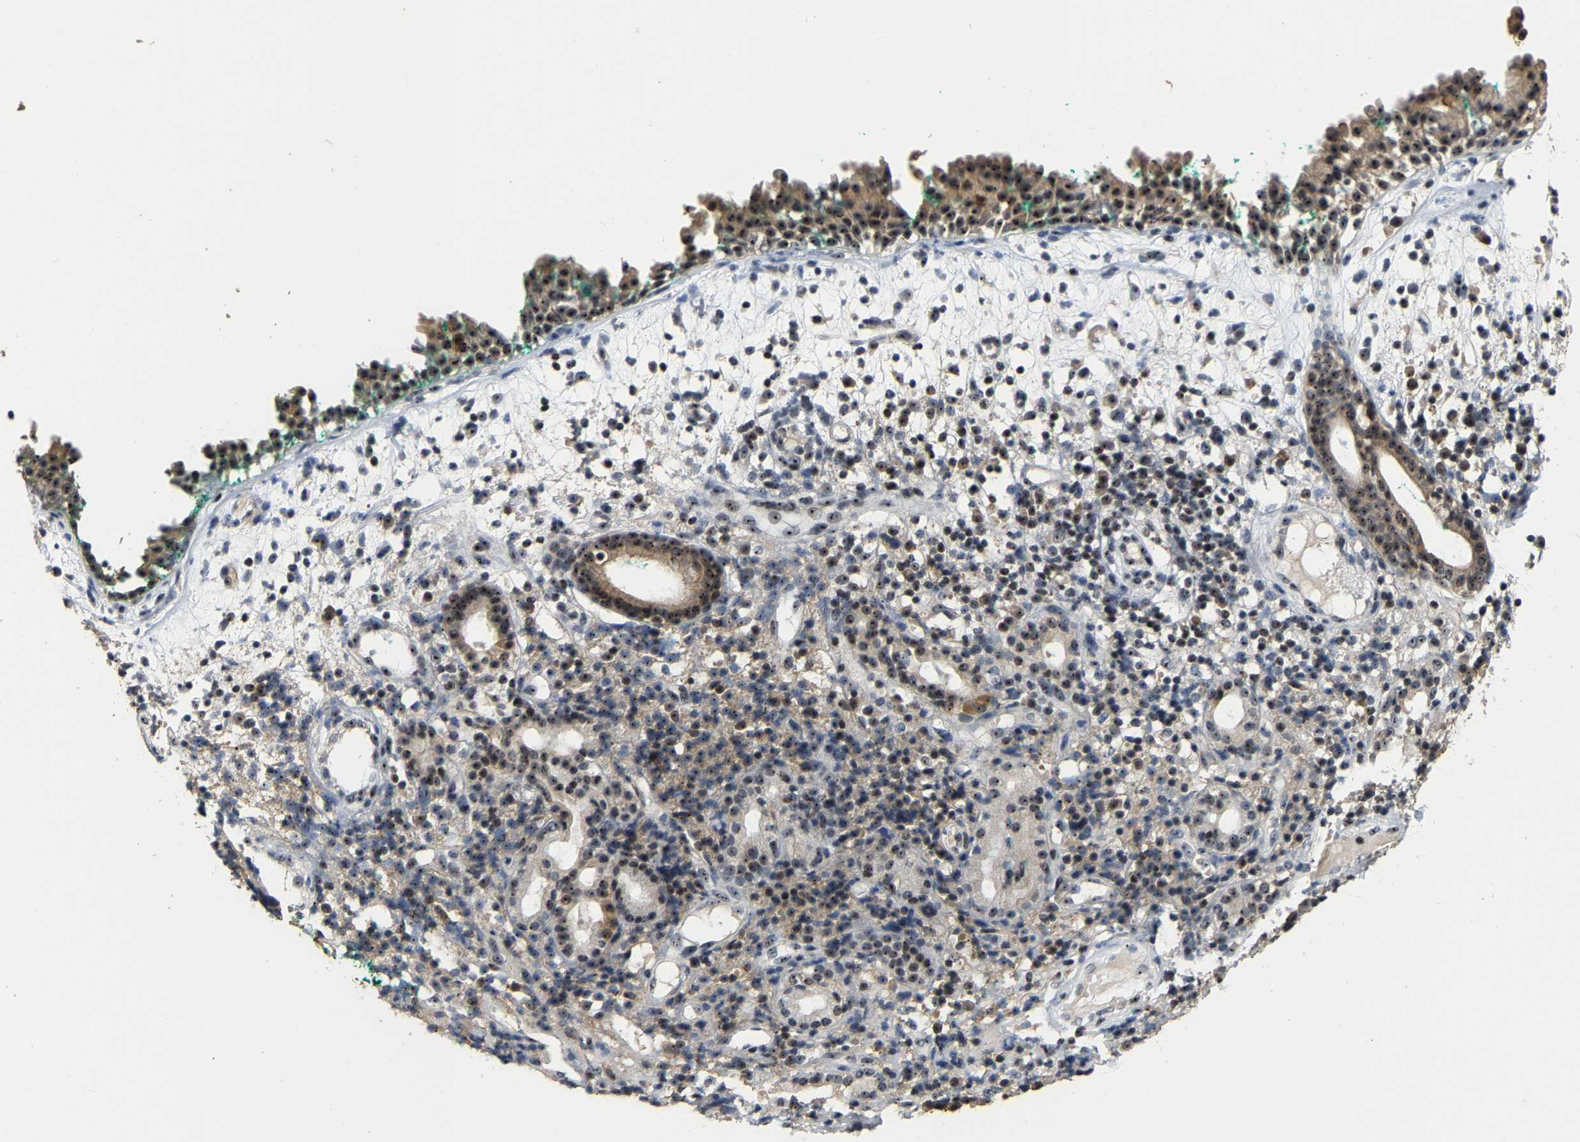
{"staining": {"intensity": "moderate", "quantity": ">75%", "location": "cytoplasmic/membranous,nuclear"}, "tissue": "nasopharynx", "cell_type": "Respiratory epithelial cells", "image_type": "normal", "snomed": [{"axis": "morphology", "description": "Normal tissue, NOS"}, {"axis": "morphology", "description": "Basal cell carcinoma"}, {"axis": "topography", "description": "Cartilage tissue"}, {"axis": "topography", "description": "Nasopharynx"}, {"axis": "topography", "description": "Oral tissue"}], "caption": "Respiratory epithelial cells display medium levels of moderate cytoplasmic/membranous,nuclear staining in approximately >75% of cells in unremarkable nasopharynx.", "gene": "NOP58", "patient": {"sex": "female", "age": 77}}